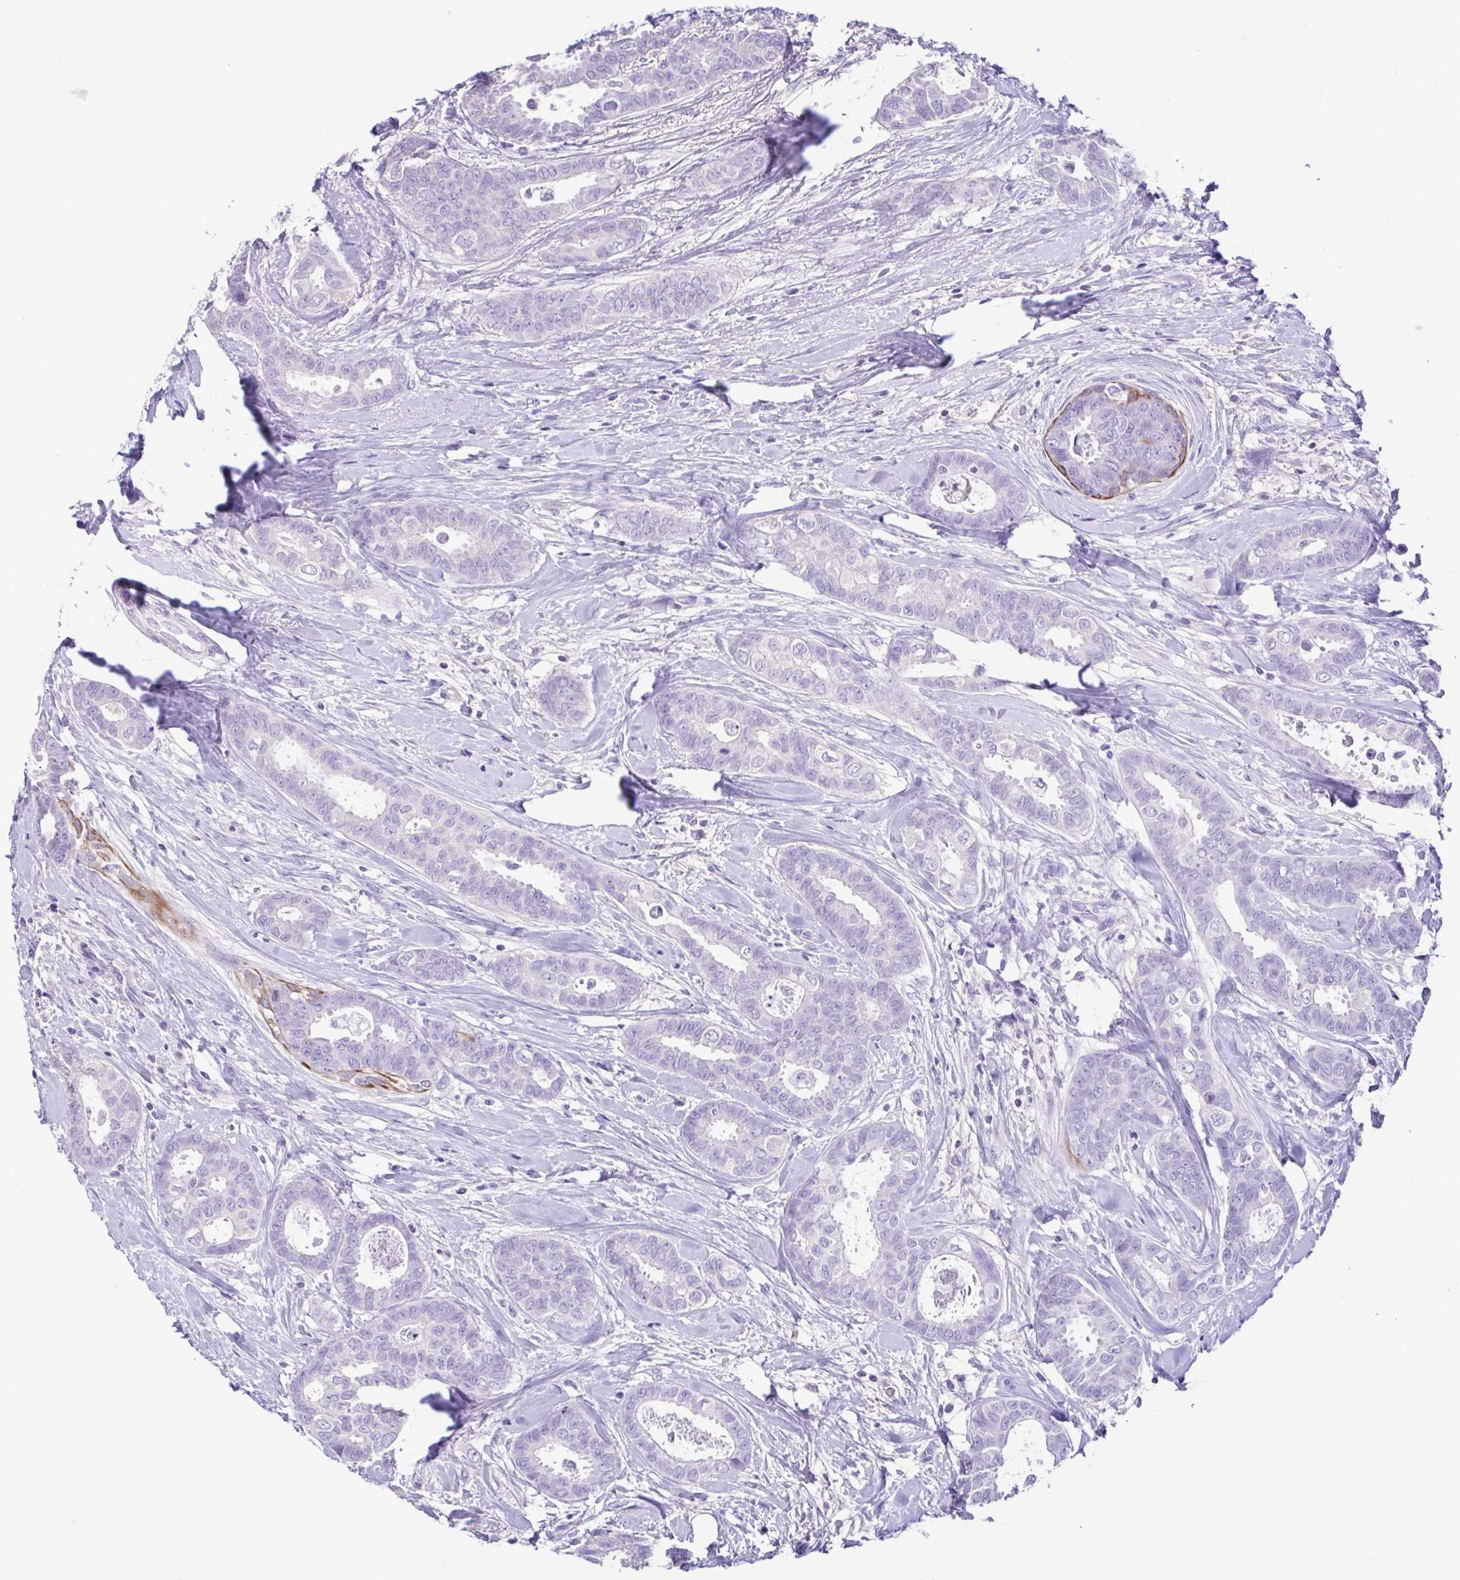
{"staining": {"intensity": "negative", "quantity": "none", "location": "none"}, "tissue": "breast cancer", "cell_type": "Tumor cells", "image_type": "cancer", "snomed": [{"axis": "morphology", "description": "Duct carcinoma"}, {"axis": "topography", "description": "Breast"}], "caption": "This is an immunohistochemistry micrograph of breast cancer. There is no staining in tumor cells.", "gene": "PLA2G4E", "patient": {"sex": "female", "age": 45}}